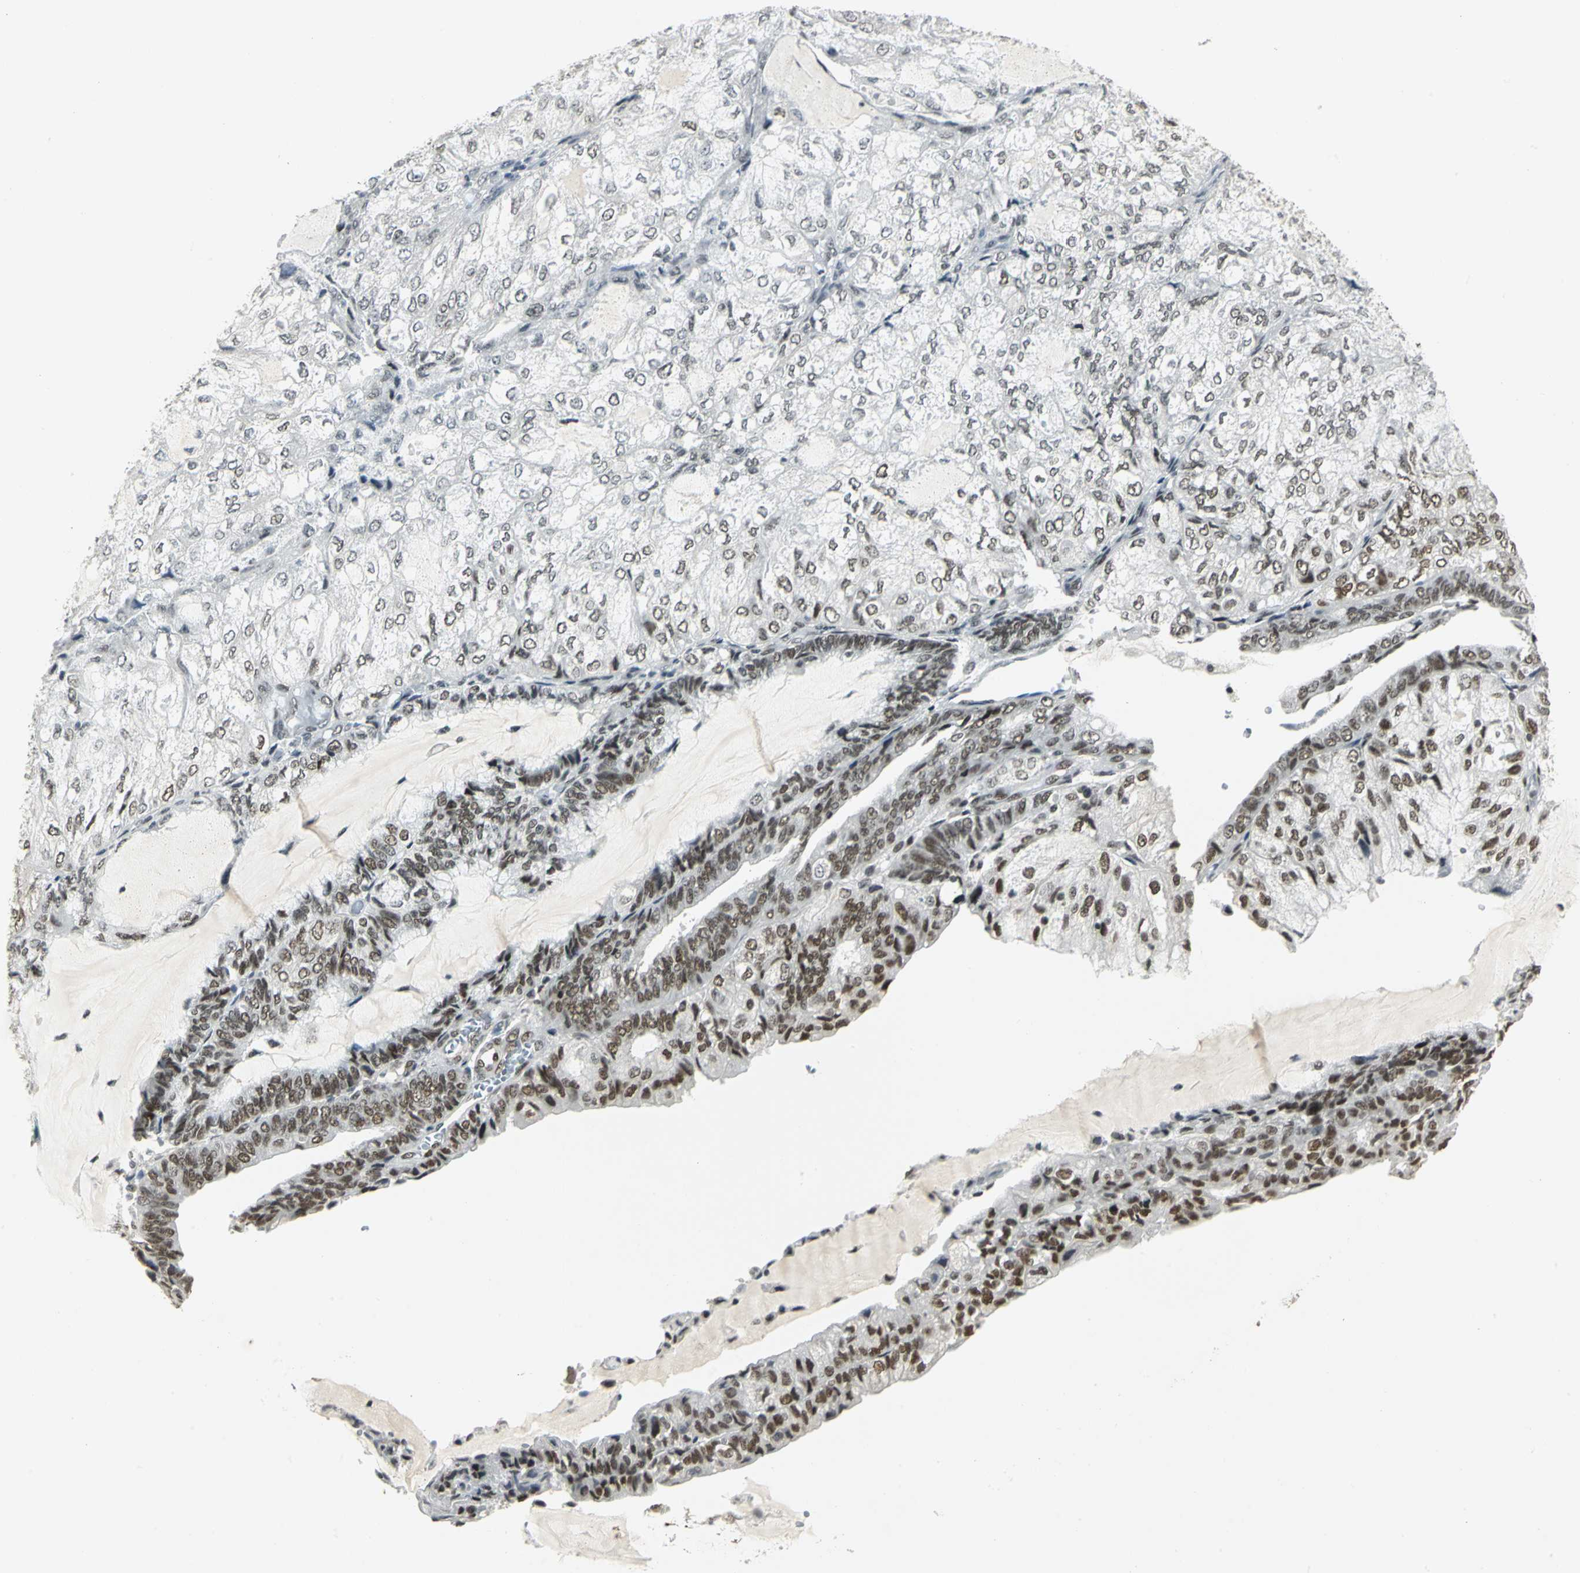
{"staining": {"intensity": "strong", "quantity": "25%-75%", "location": "nuclear"}, "tissue": "endometrial cancer", "cell_type": "Tumor cells", "image_type": "cancer", "snomed": [{"axis": "morphology", "description": "Adenocarcinoma, NOS"}, {"axis": "topography", "description": "Endometrium"}], "caption": "An immunohistochemistry micrograph of tumor tissue is shown. Protein staining in brown shows strong nuclear positivity in endometrial adenocarcinoma within tumor cells.", "gene": "CBX3", "patient": {"sex": "female", "age": 81}}